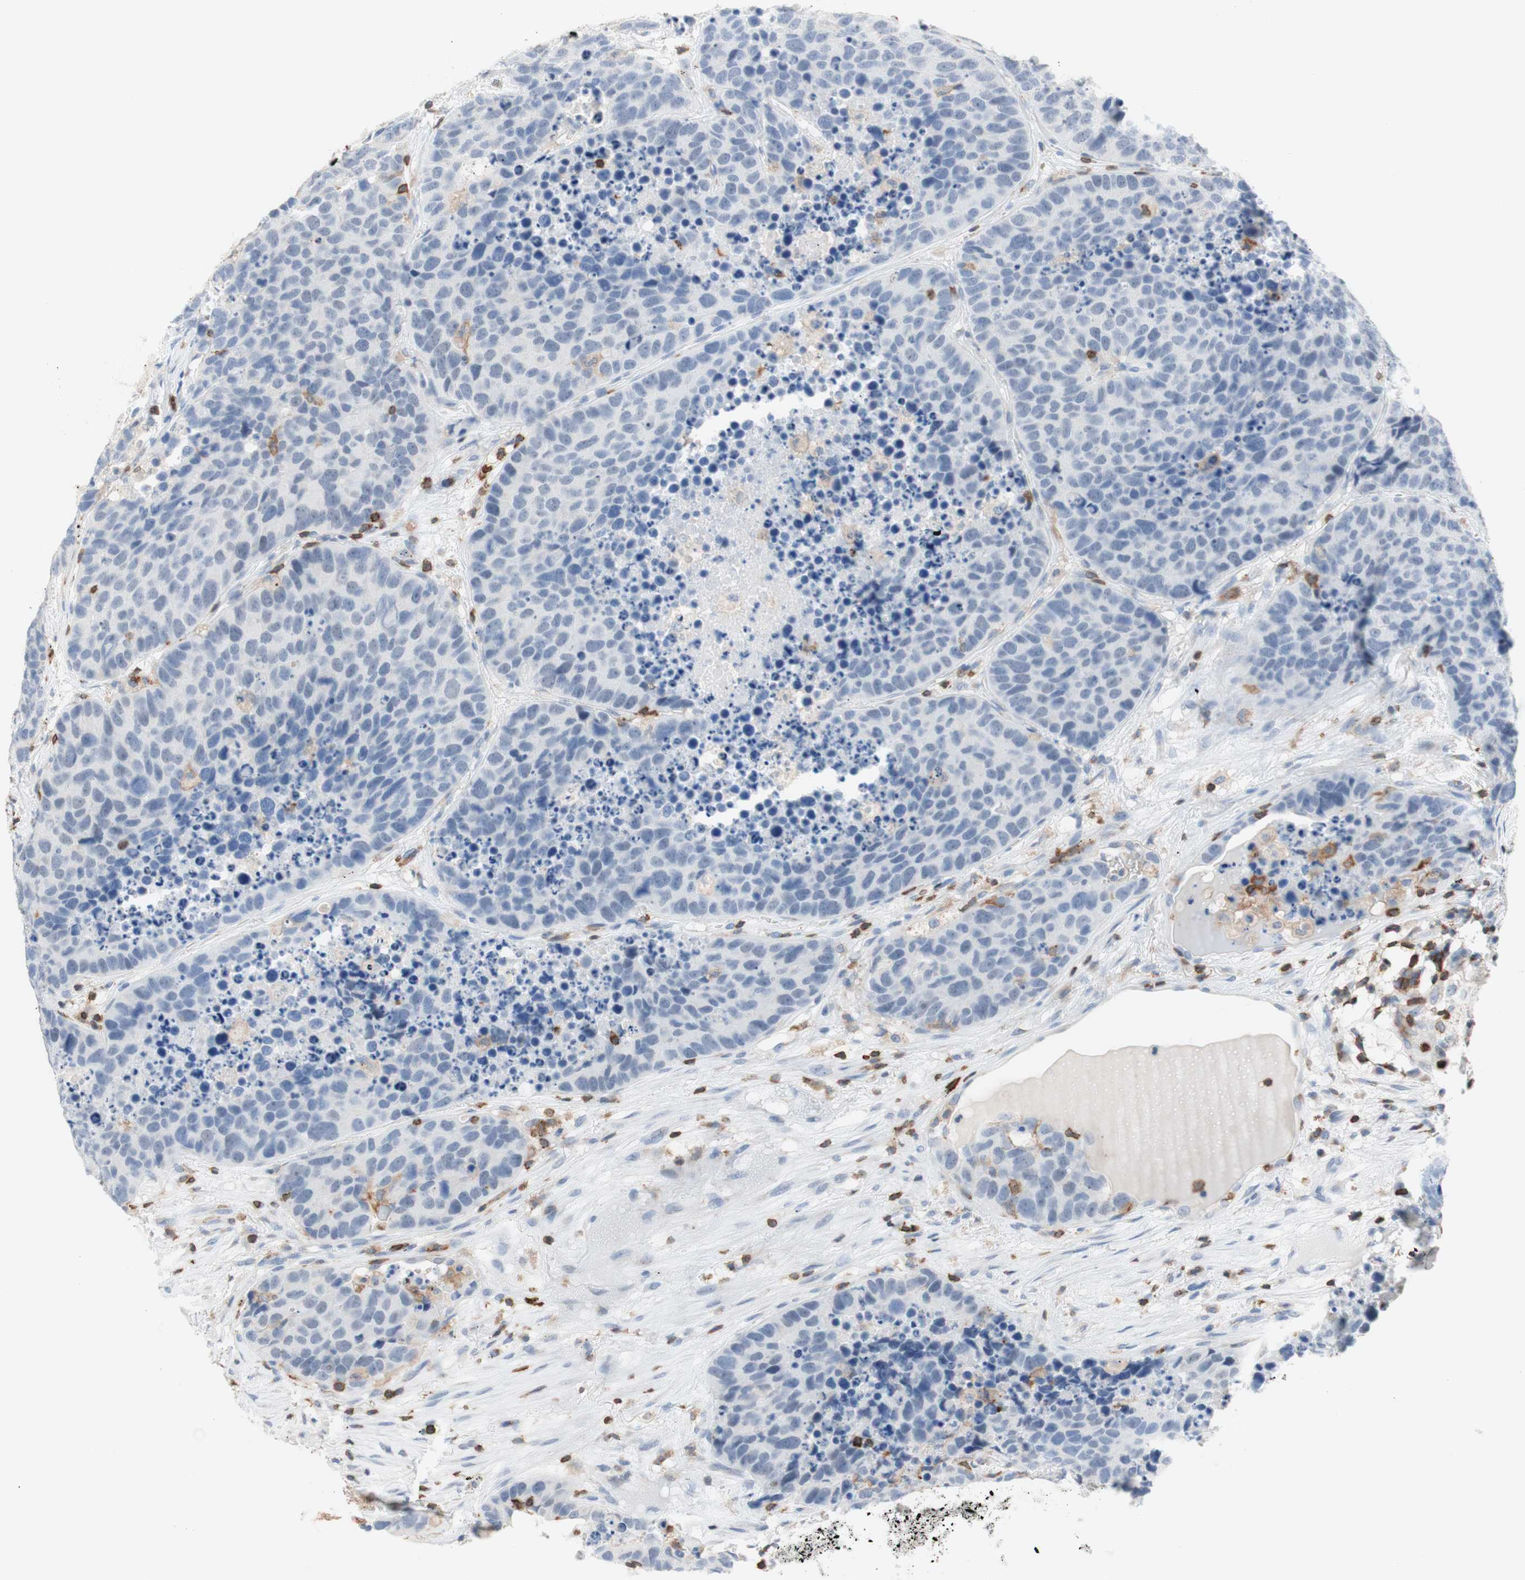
{"staining": {"intensity": "negative", "quantity": "none", "location": "none"}, "tissue": "carcinoid", "cell_type": "Tumor cells", "image_type": "cancer", "snomed": [{"axis": "morphology", "description": "Carcinoid, malignant, NOS"}, {"axis": "topography", "description": "Lung"}], "caption": "A photomicrograph of malignant carcinoid stained for a protein demonstrates no brown staining in tumor cells.", "gene": "SPINK6", "patient": {"sex": "male", "age": 60}}